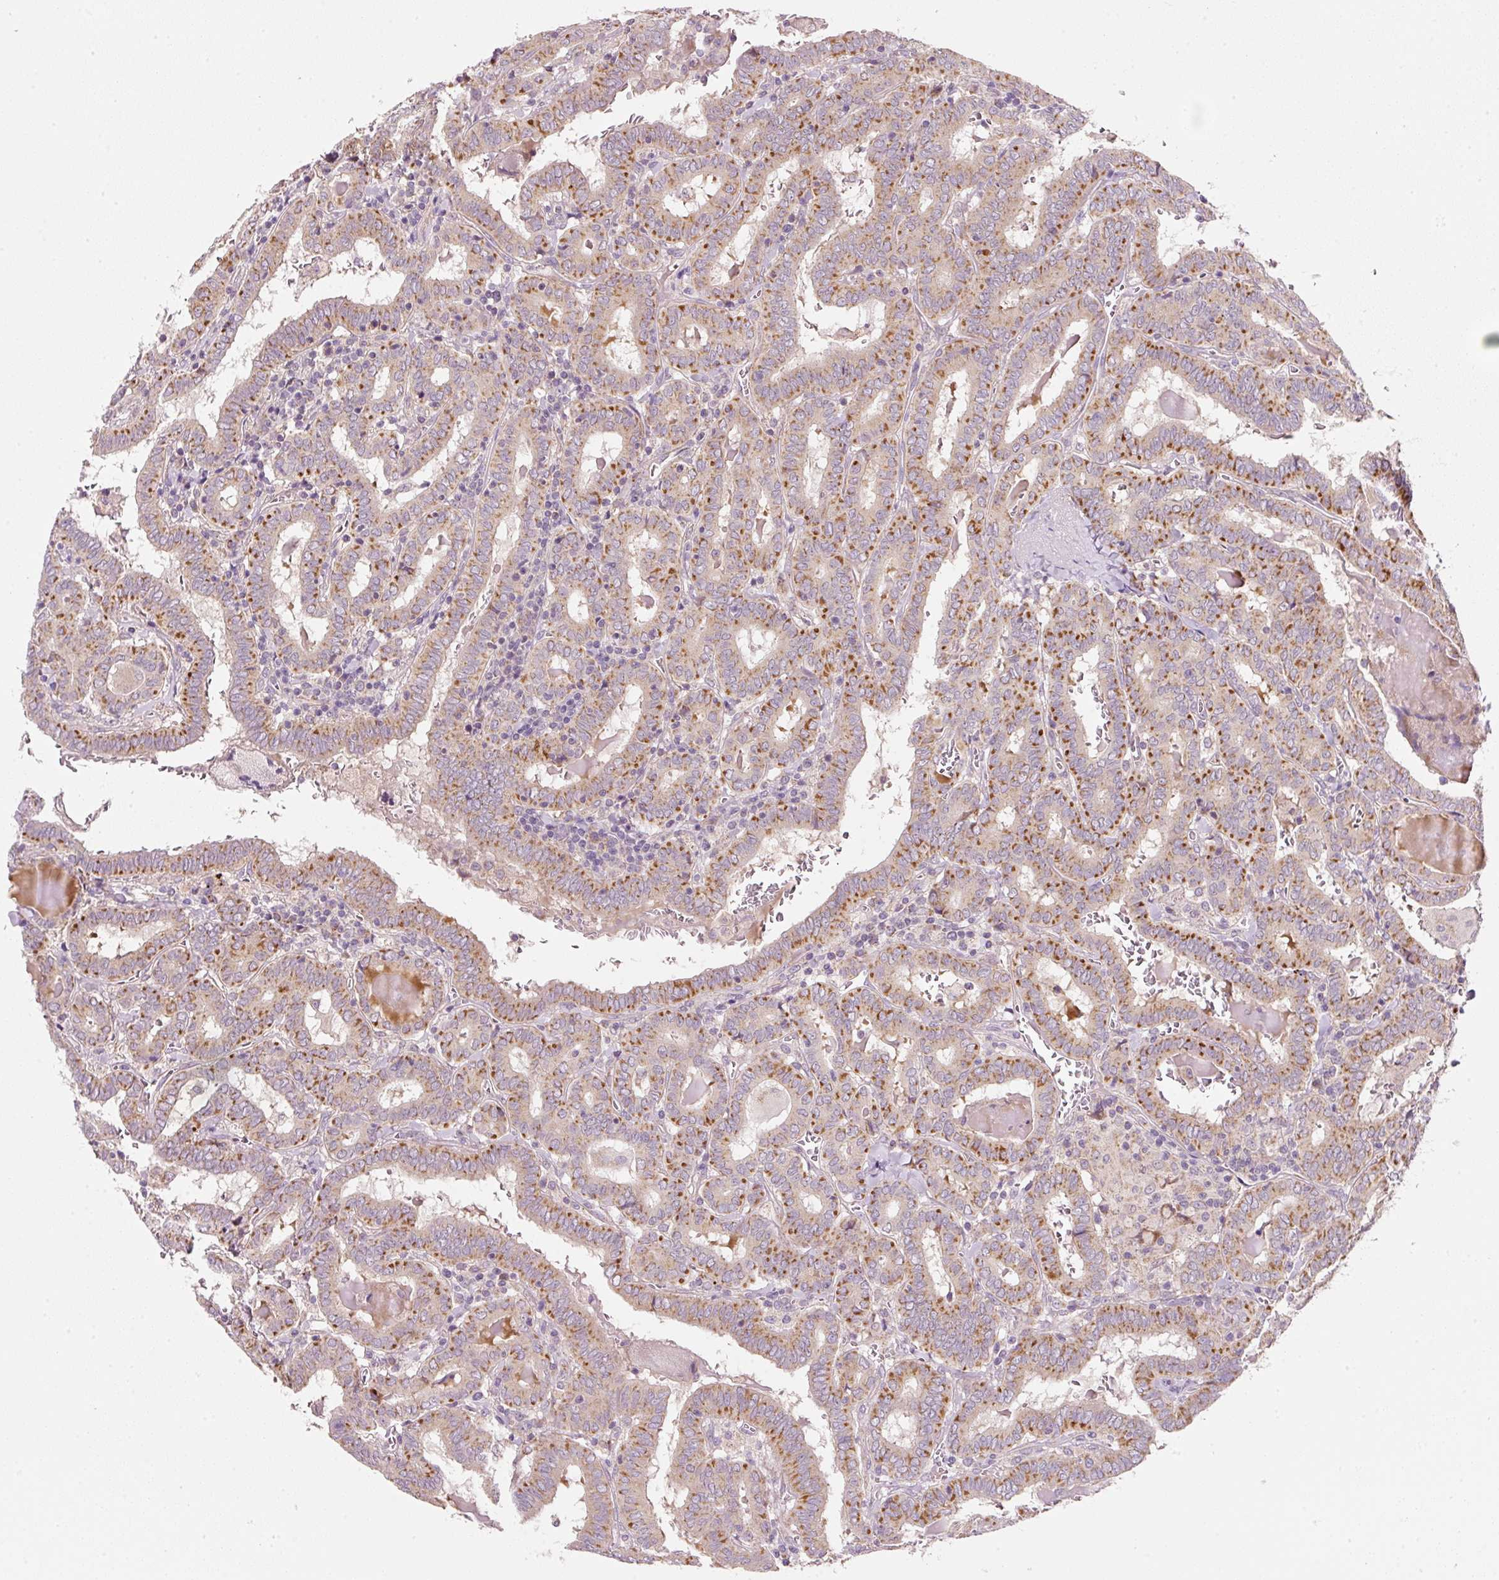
{"staining": {"intensity": "strong", "quantity": "25%-75%", "location": "cytoplasmic/membranous"}, "tissue": "thyroid cancer", "cell_type": "Tumor cells", "image_type": "cancer", "snomed": [{"axis": "morphology", "description": "Papillary adenocarcinoma, NOS"}, {"axis": "topography", "description": "Thyroid gland"}], "caption": "Brown immunohistochemical staining in human thyroid papillary adenocarcinoma demonstrates strong cytoplasmic/membranous expression in approximately 25%-75% of tumor cells.", "gene": "FAM78B", "patient": {"sex": "female", "age": 72}}